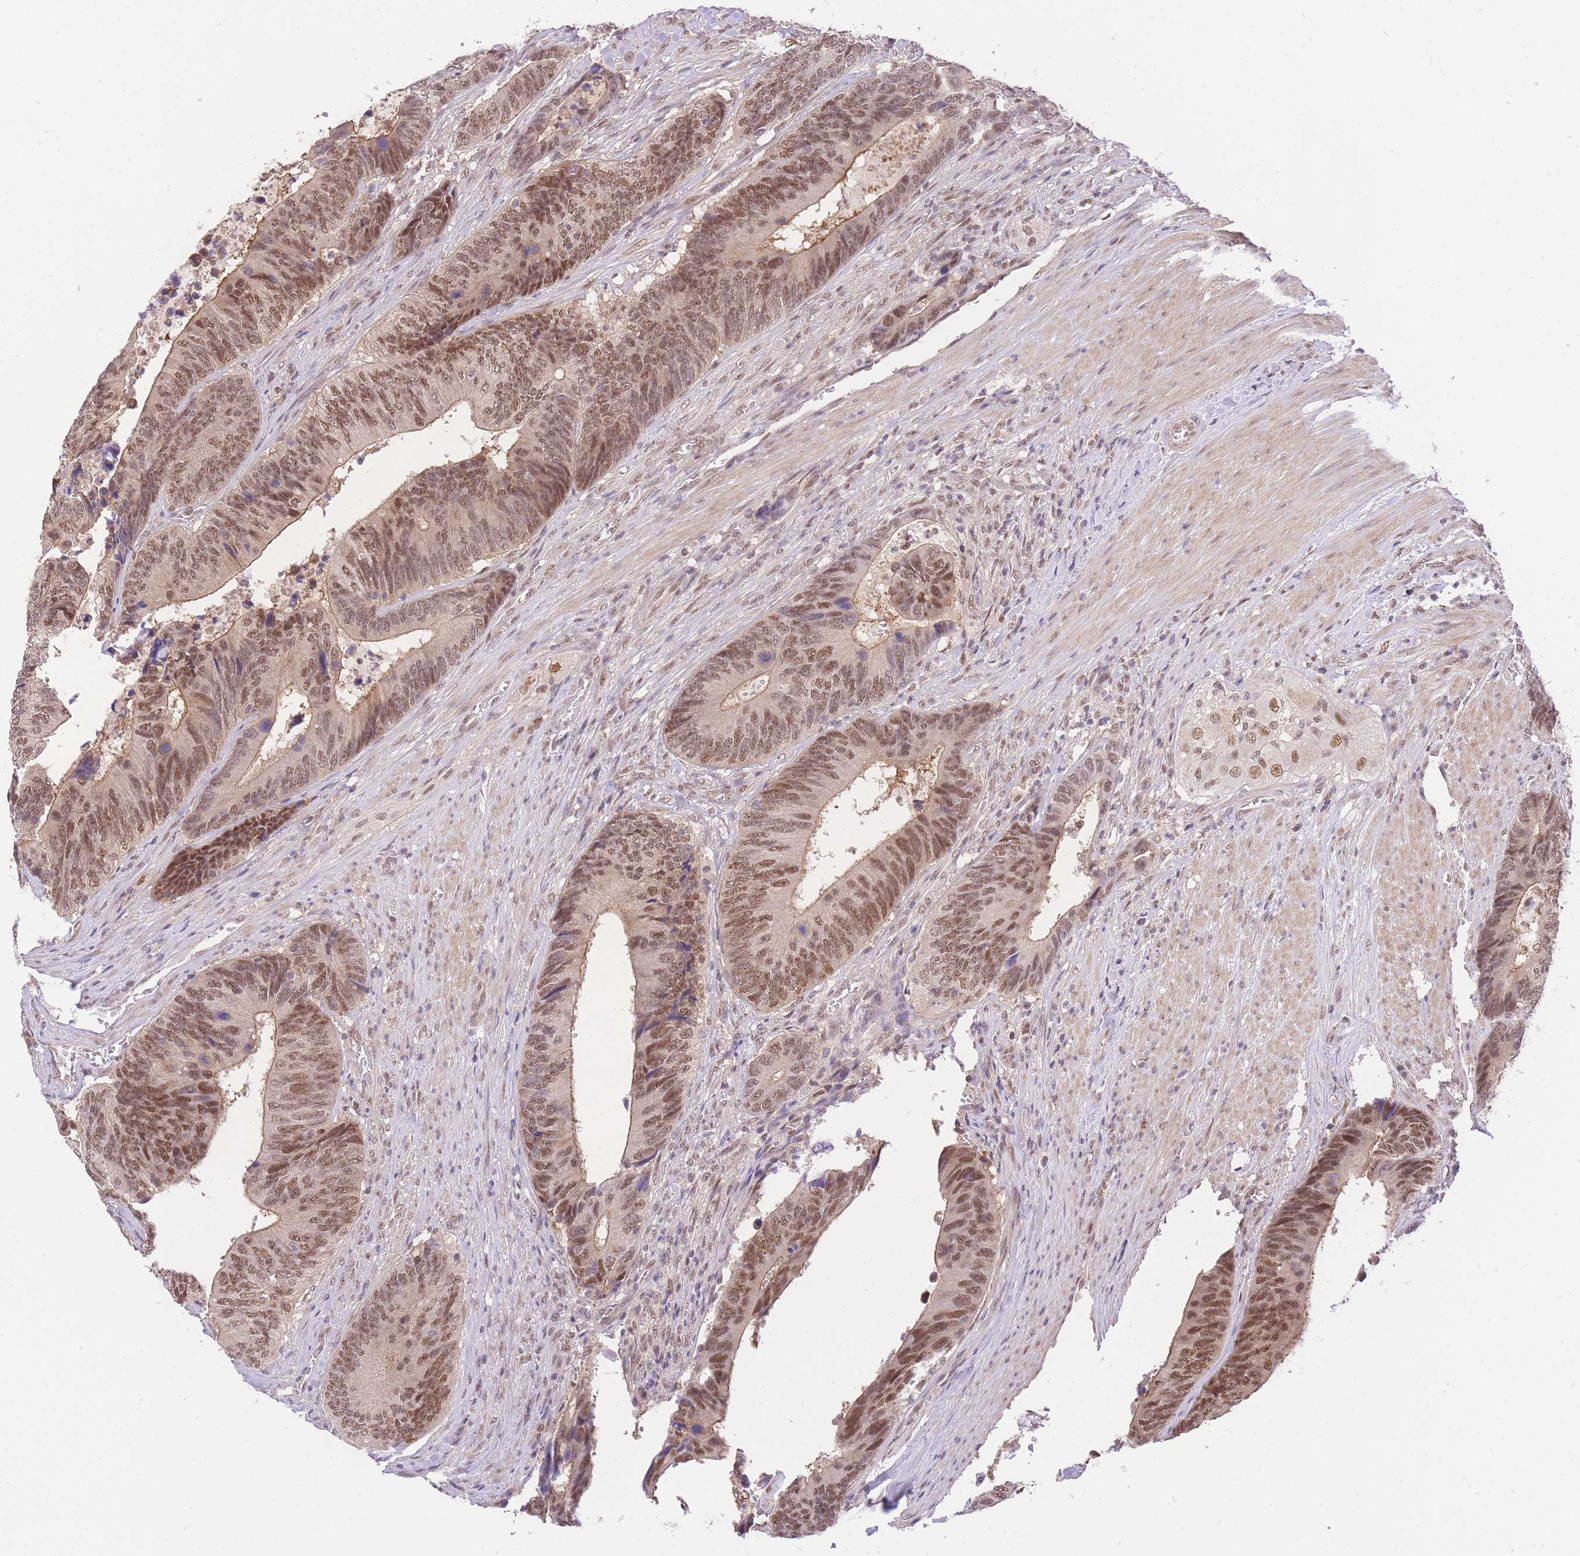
{"staining": {"intensity": "moderate", "quantity": ">75%", "location": "nuclear"}, "tissue": "colorectal cancer", "cell_type": "Tumor cells", "image_type": "cancer", "snomed": [{"axis": "morphology", "description": "Adenocarcinoma, NOS"}, {"axis": "topography", "description": "Colon"}], "caption": "Human adenocarcinoma (colorectal) stained with a protein marker exhibits moderate staining in tumor cells.", "gene": "UBXN7", "patient": {"sex": "male", "age": 87}}